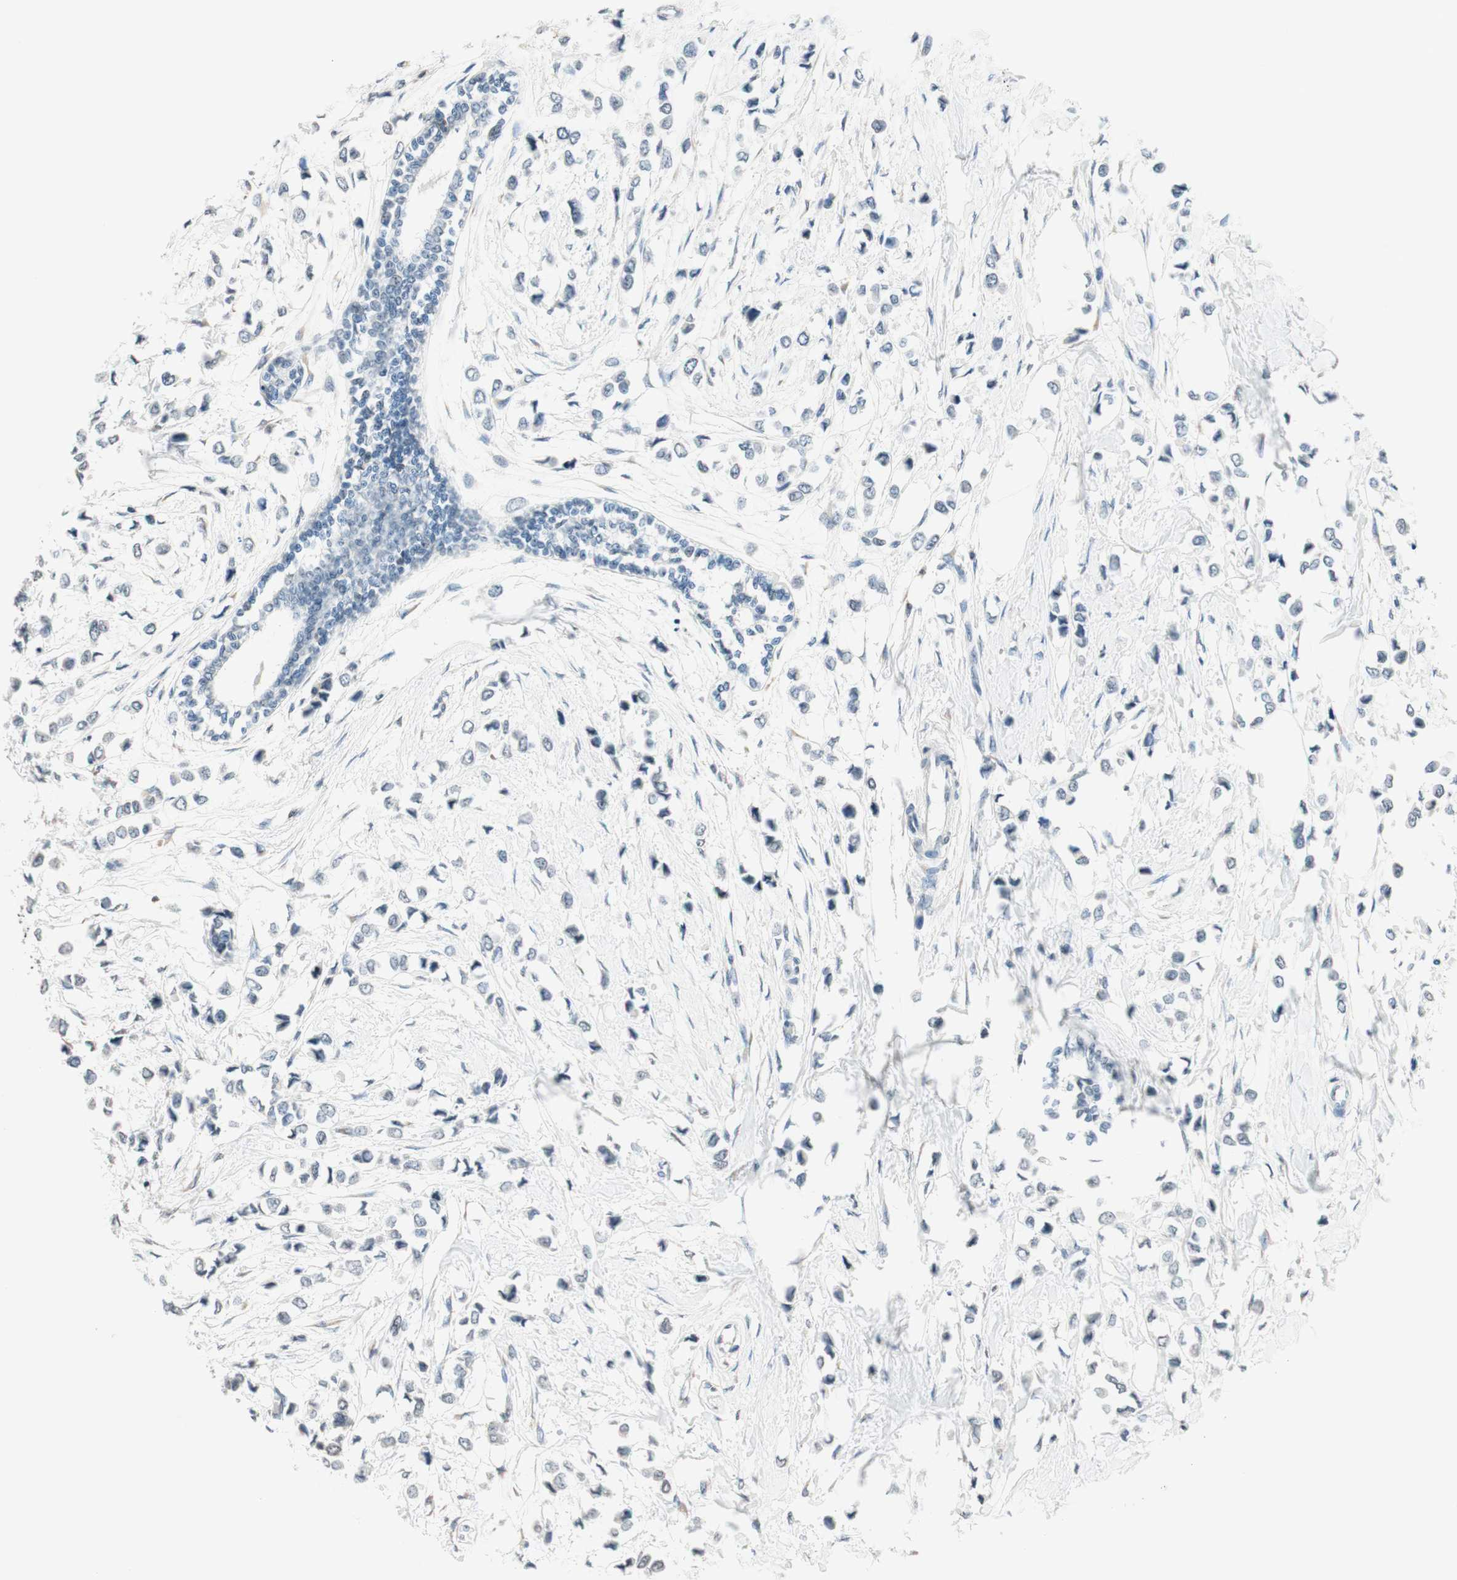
{"staining": {"intensity": "negative", "quantity": "none", "location": "none"}, "tissue": "breast cancer", "cell_type": "Tumor cells", "image_type": "cancer", "snomed": [{"axis": "morphology", "description": "Lobular carcinoma"}, {"axis": "topography", "description": "Breast"}], "caption": "Immunohistochemistry of breast cancer (lobular carcinoma) exhibits no staining in tumor cells. The staining was performed using DAB to visualize the protein expression in brown, while the nuclei were stained in blue with hematoxylin (Magnification: 20x).", "gene": "WIPF1", "patient": {"sex": "female", "age": 51}}